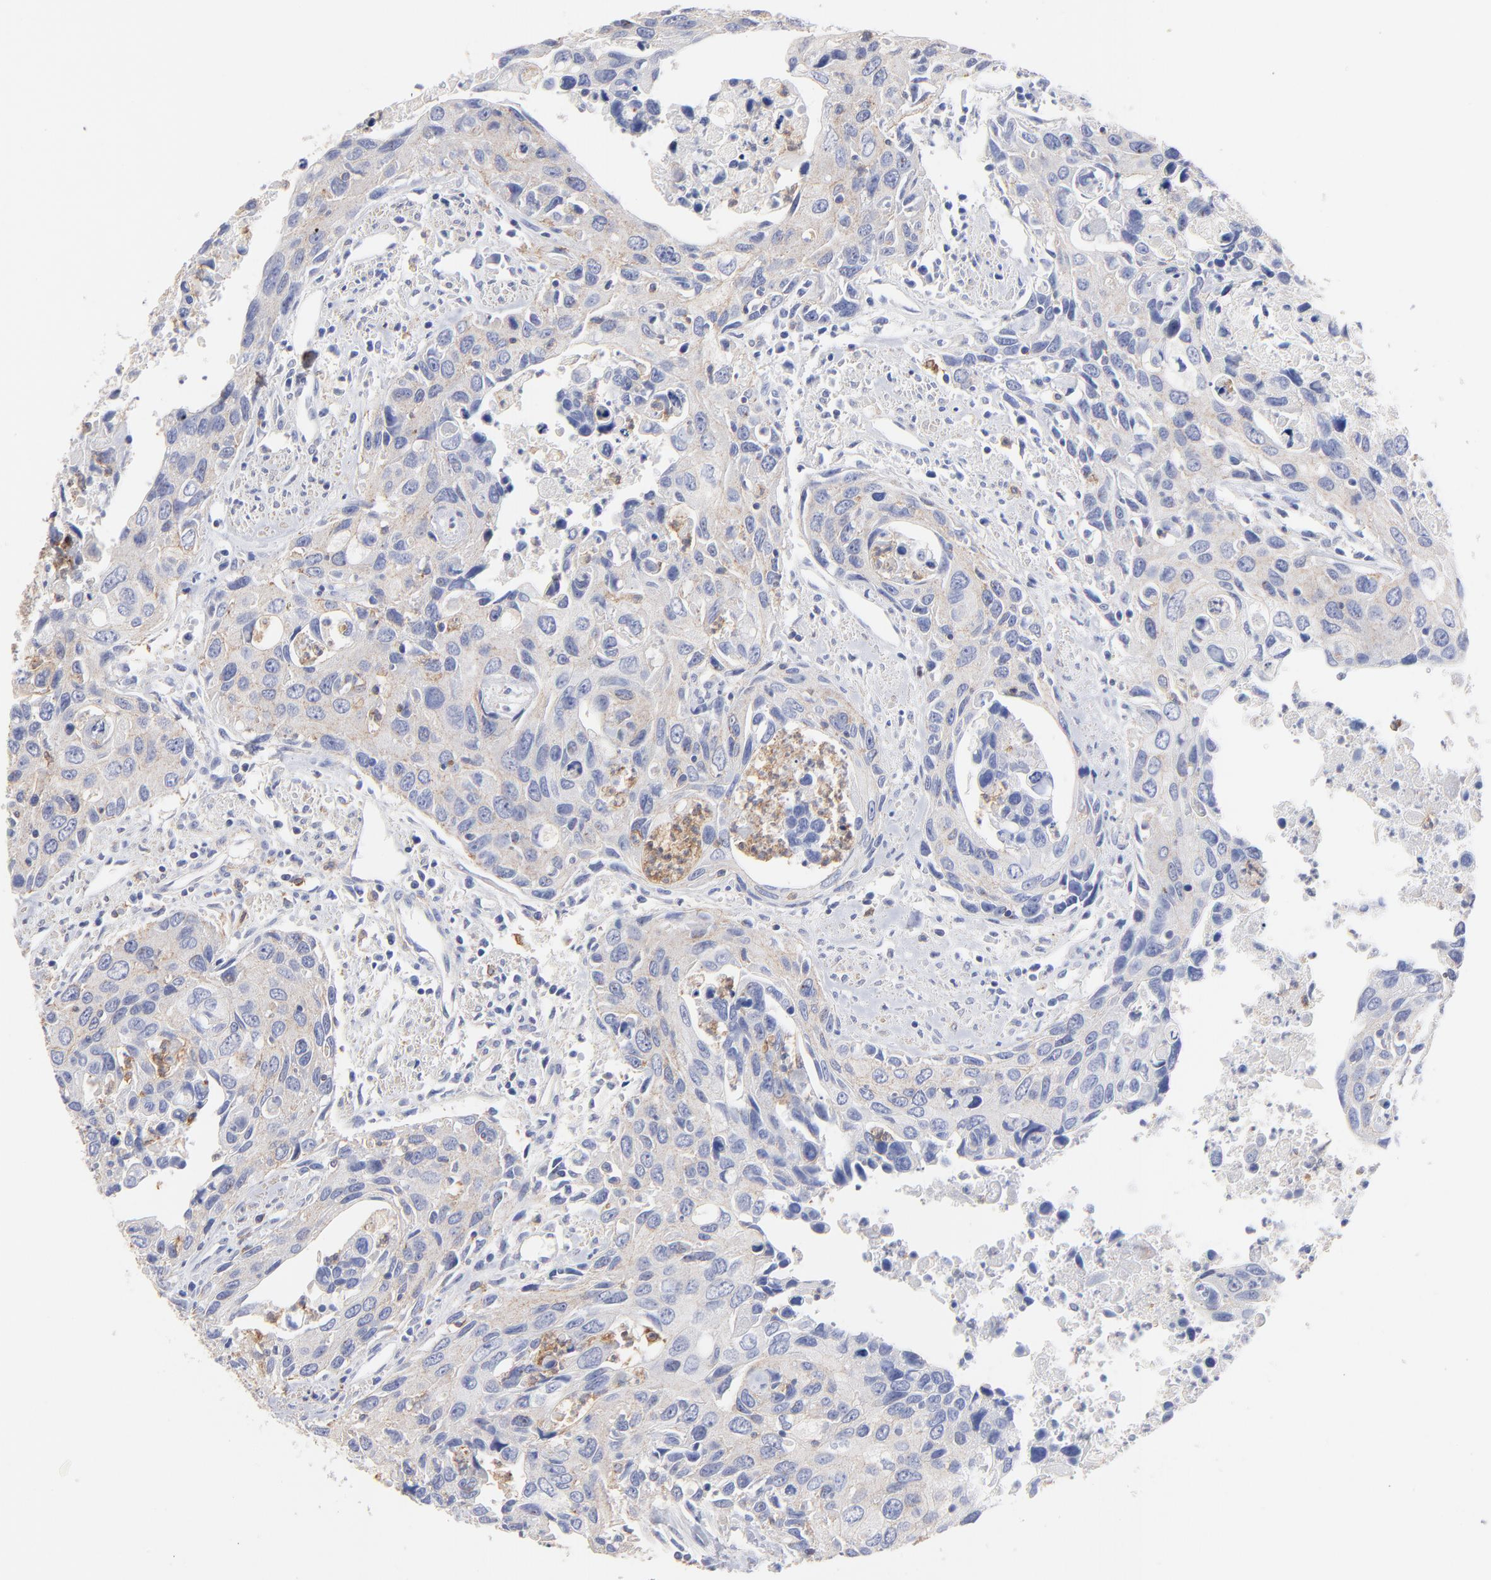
{"staining": {"intensity": "weak", "quantity": "25%-75%", "location": "cytoplasmic/membranous"}, "tissue": "urothelial cancer", "cell_type": "Tumor cells", "image_type": "cancer", "snomed": [{"axis": "morphology", "description": "Urothelial carcinoma, High grade"}, {"axis": "topography", "description": "Urinary bladder"}], "caption": "Immunohistochemical staining of high-grade urothelial carcinoma displays weak cytoplasmic/membranous protein staining in approximately 25%-75% of tumor cells.", "gene": "ASL", "patient": {"sex": "male", "age": 71}}